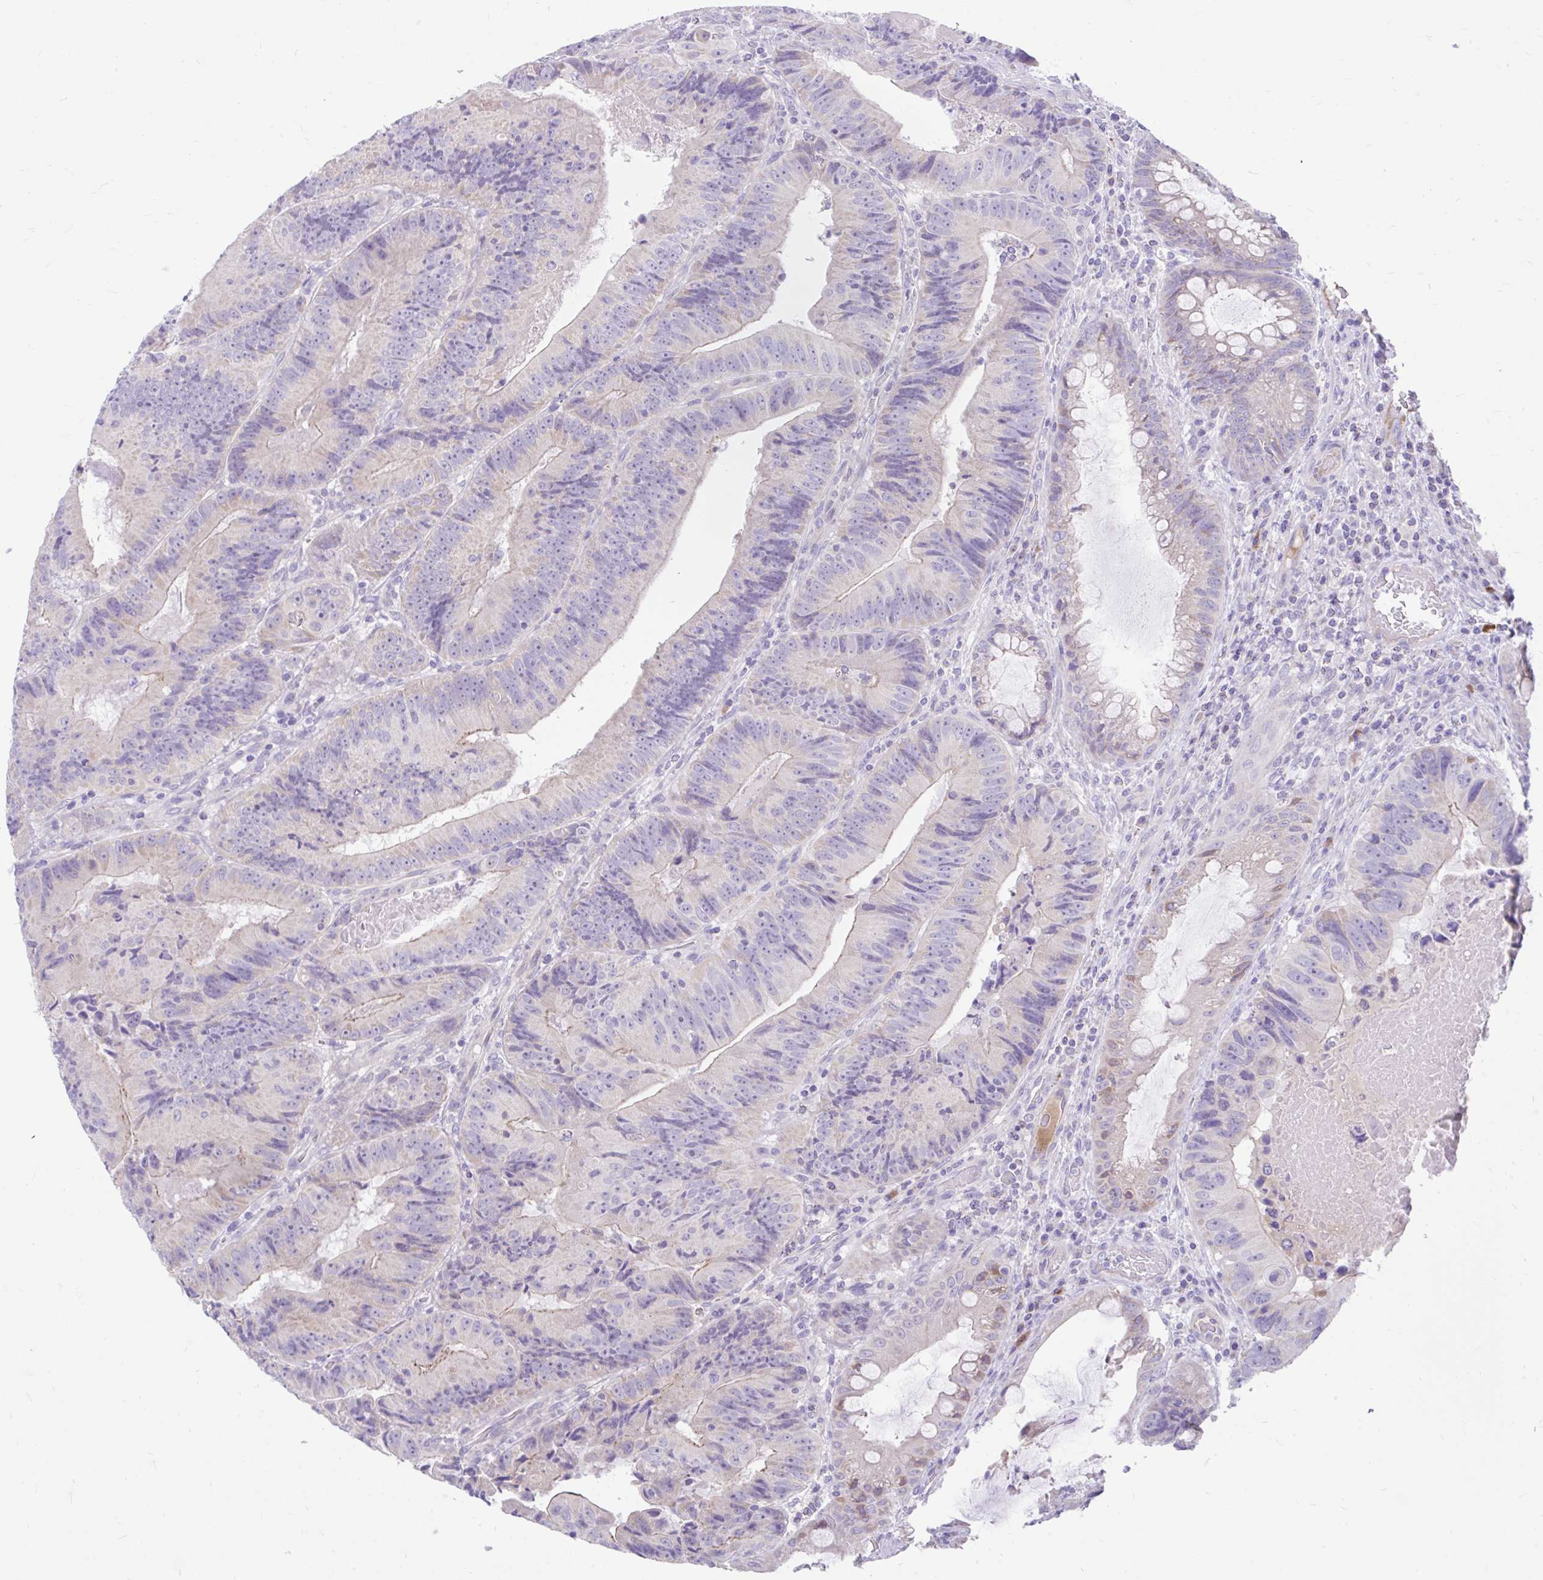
{"staining": {"intensity": "negative", "quantity": "none", "location": "none"}, "tissue": "colorectal cancer", "cell_type": "Tumor cells", "image_type": "cancer", "snomed": [{"axis": "morphology", "description": "Adenocarcinoma, NOS"}, {"axis": "topography", "description": "Colon"}], "caption": "Immunohistochemical staining of human colorectal cancer shows no significant positivity in tumor cells.", "gene": "CCSAP", "patient": {"sex": "female", "age": 86}}